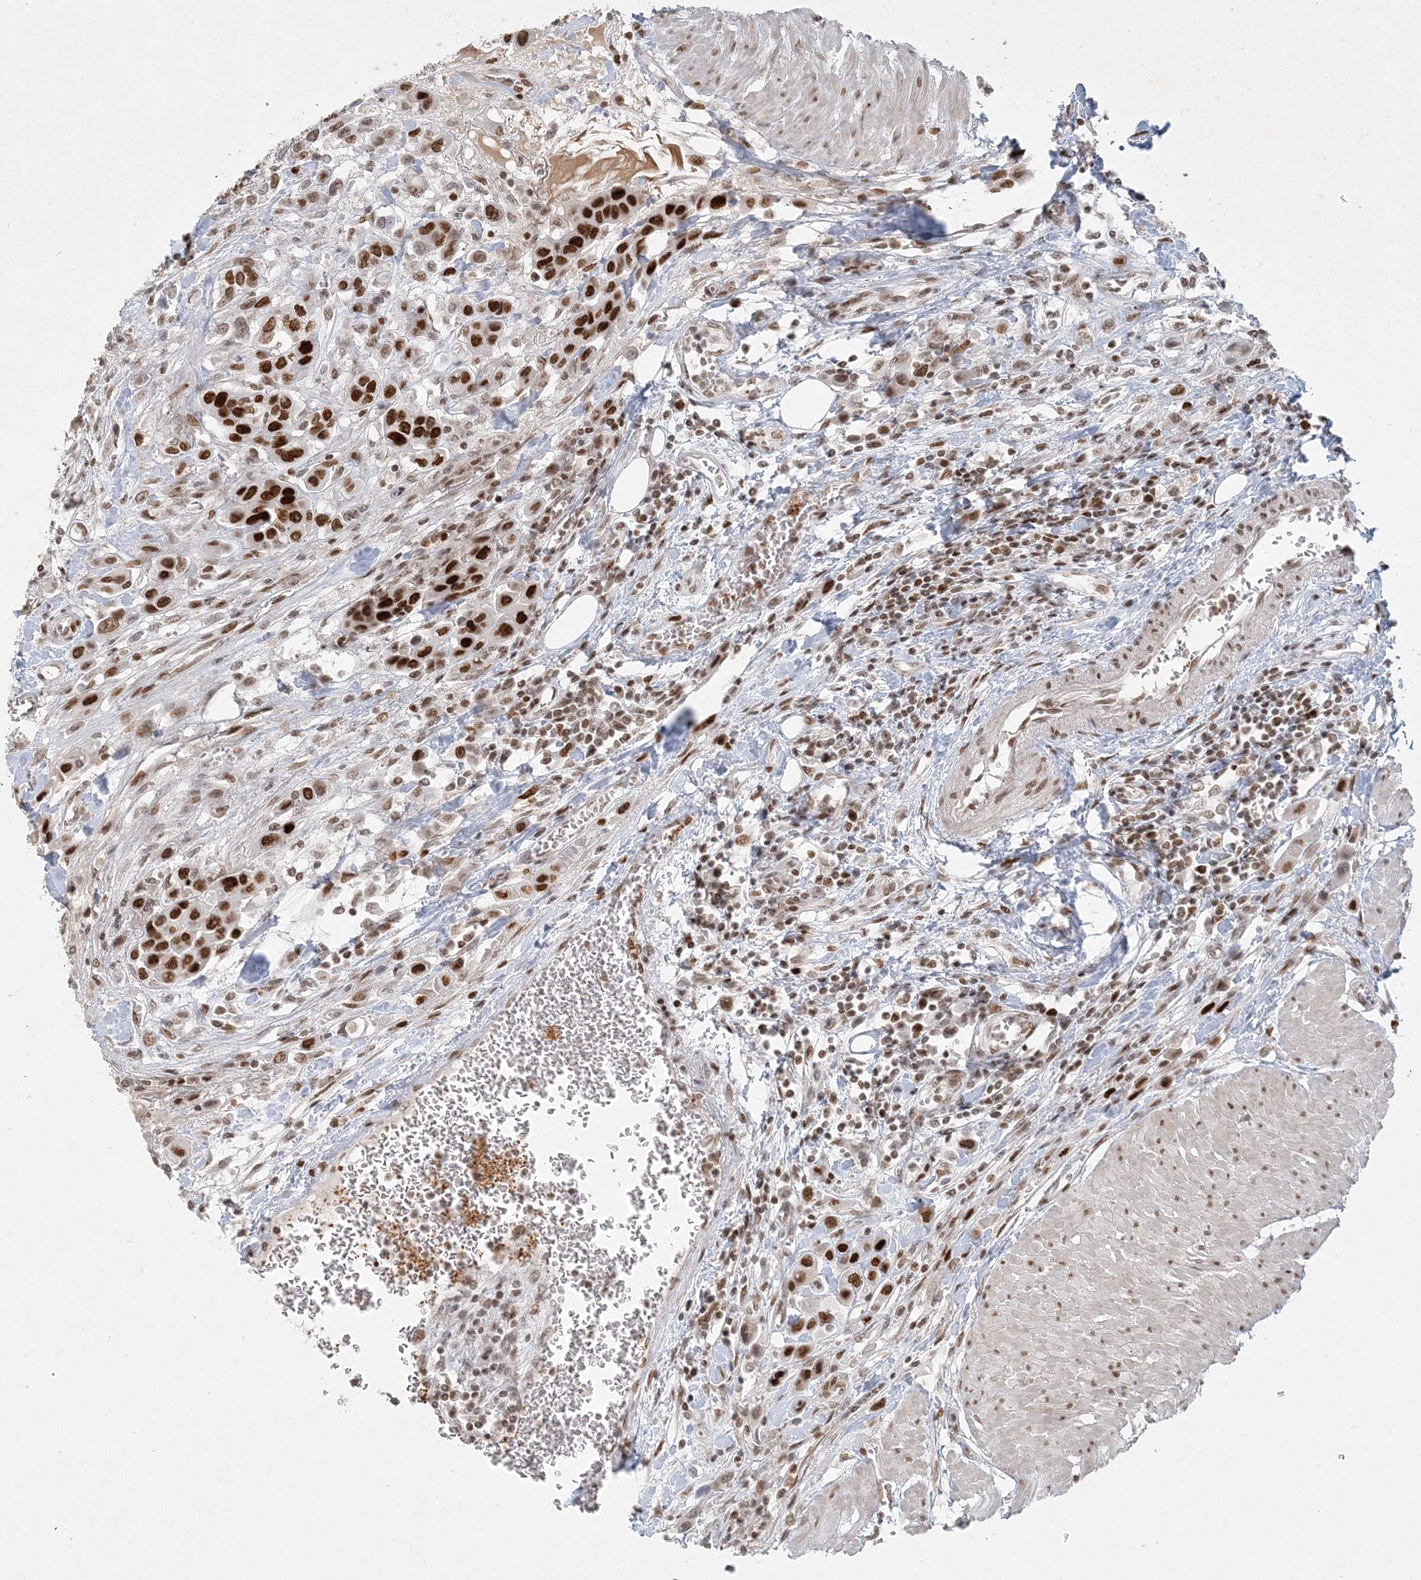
{"staining": {"intensity": "strong", "quantity": ">75%", "location": "nuclear"}, "tissue": "urothelial cancer", "cell_type": "Tumor cells", "image_type": "cancer", "snomed": [{"axis": "morphology", "description": "Urothelial carcinoma, High grade"}, {"axis": "topography", "description": "Urinary bladder"}], "caption": "This is an image of immunohistochemistry (IHC) staining of urothelial cancer, which shows strong positivity in the nuclear of tumor cells.", "gene": "BAZ1B", "patient": {"sex": "male", "age": 50}}